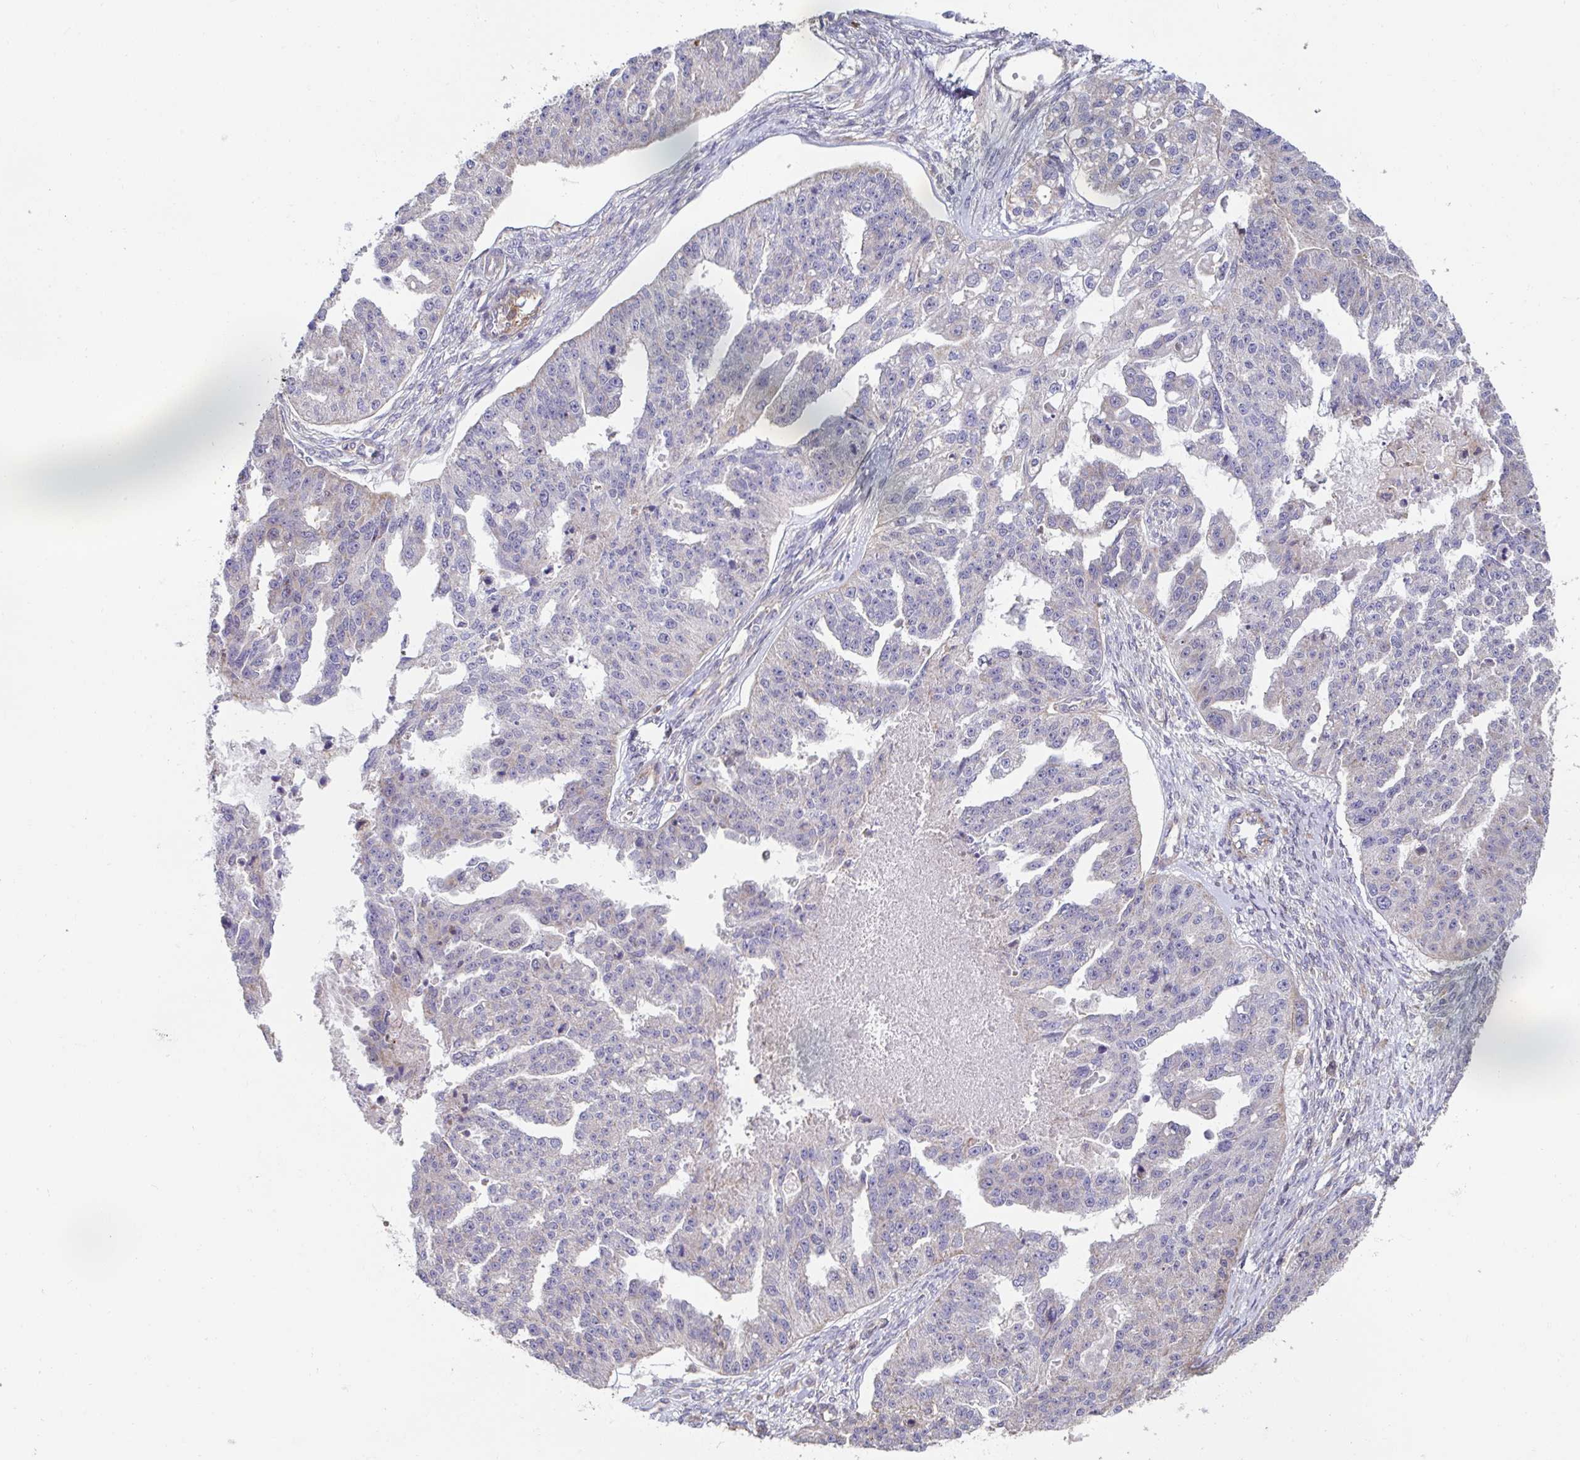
{"staining": {"intensity": "negative", "quantity": "none", "location": "none"}, "tissue": "ovarian cancer", "cell_type": "Tumor cells", "image_type": "cancer", "snomed": [{"axis": "morphology", "description": "Cystadenocarcinoma, serous, NOS"}, {"axis": "topography", "description": "Ovary"}], "caption": "IHC of human serous cystadenocarcinoma (ovarian) reveals no expression in tumor cells.", "gene": "DZANK1", "patient": {"sex": "female", "age": 58}}